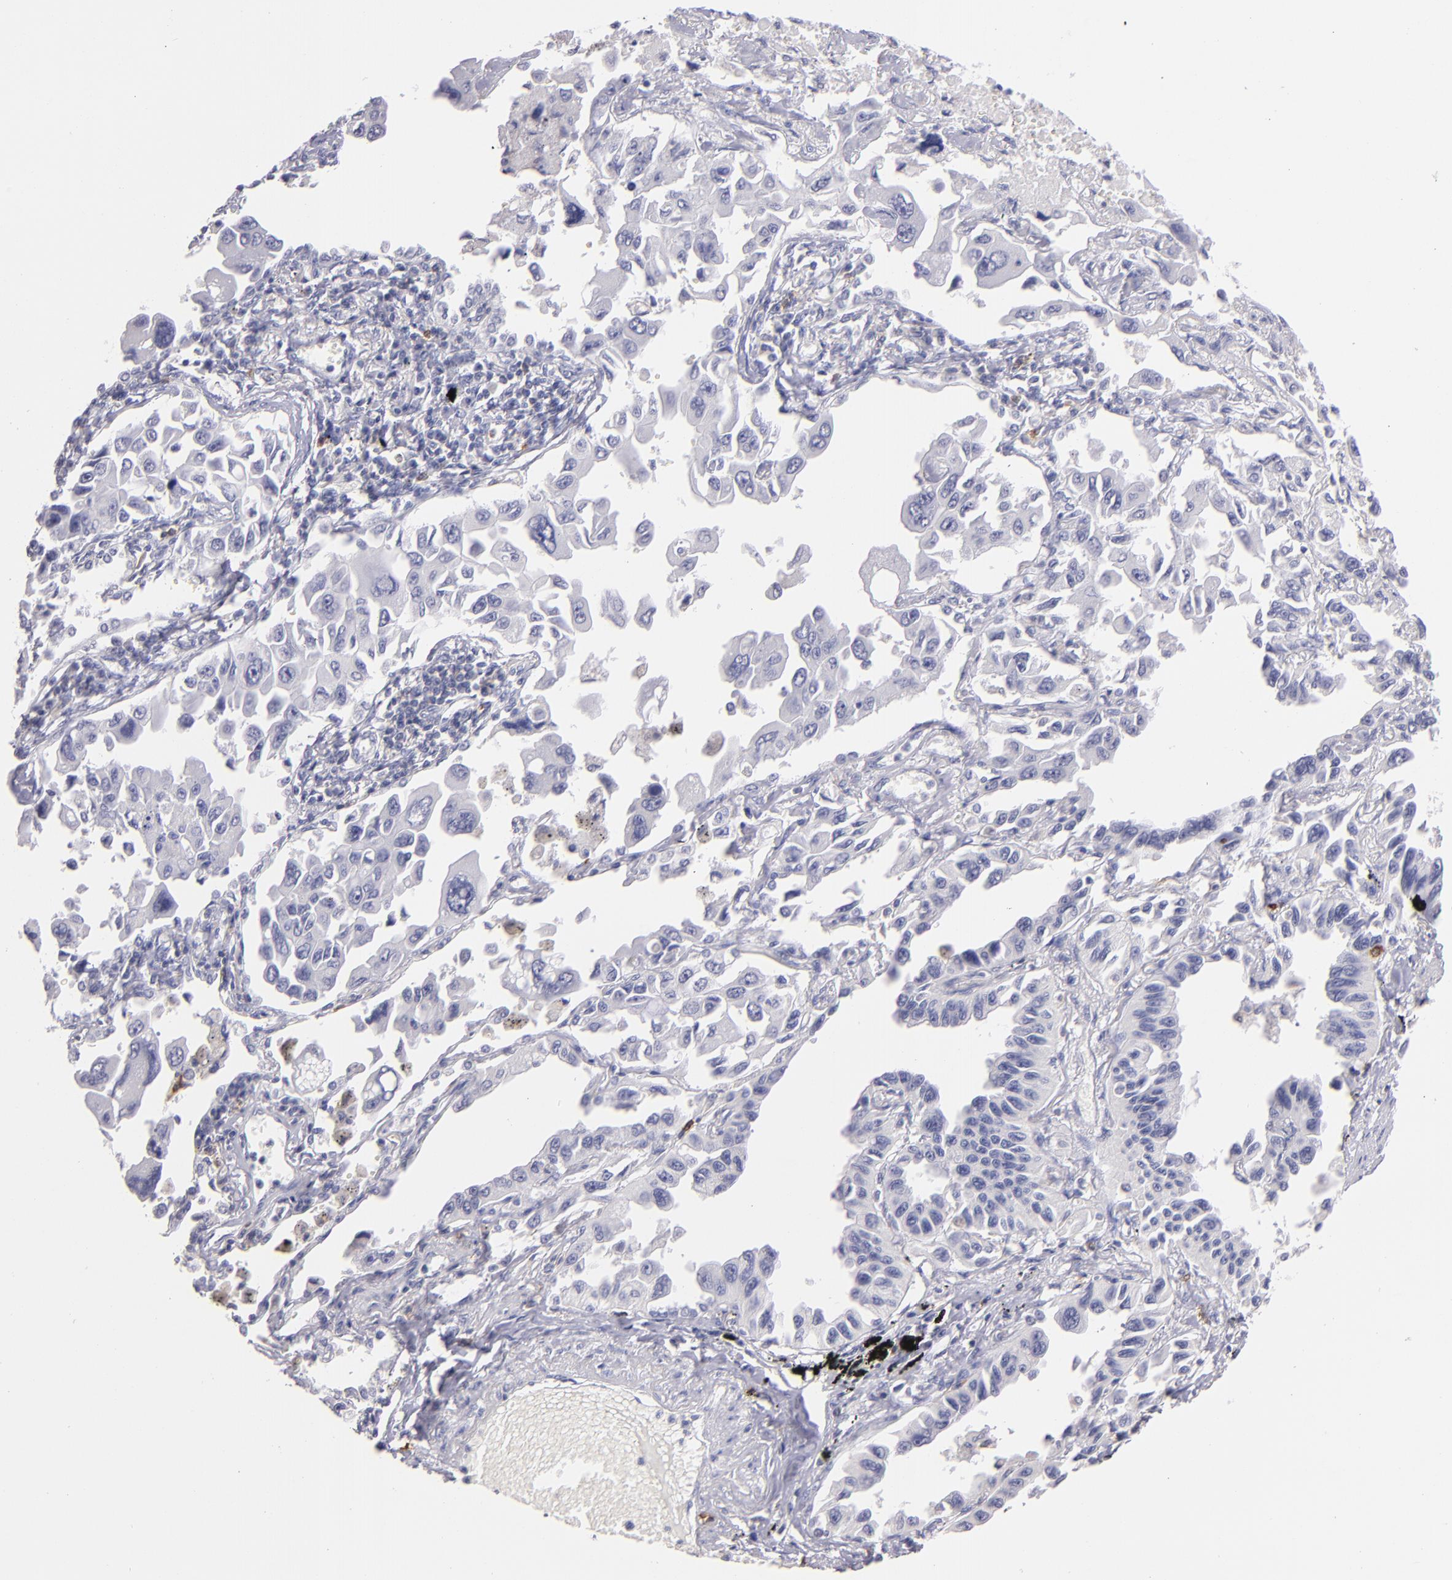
{"staining": {"intensity": "negative", "quantity": "none", "location": "none"}, "tissue": "lung cancer", "cell_type": "Tumor cells", "image_type": "cancer", "snomed": [{"axis": "morphology", "description": "Adenocarcinoma, NOS"}, {"axis": "topography", "description": "Lung"}], "caption": "A micrograph of human lung adenocarcinoma is negative for staining in tumor cells.", "gene": "IL2RA", "patient": {"sex": "male", "age": 64}}